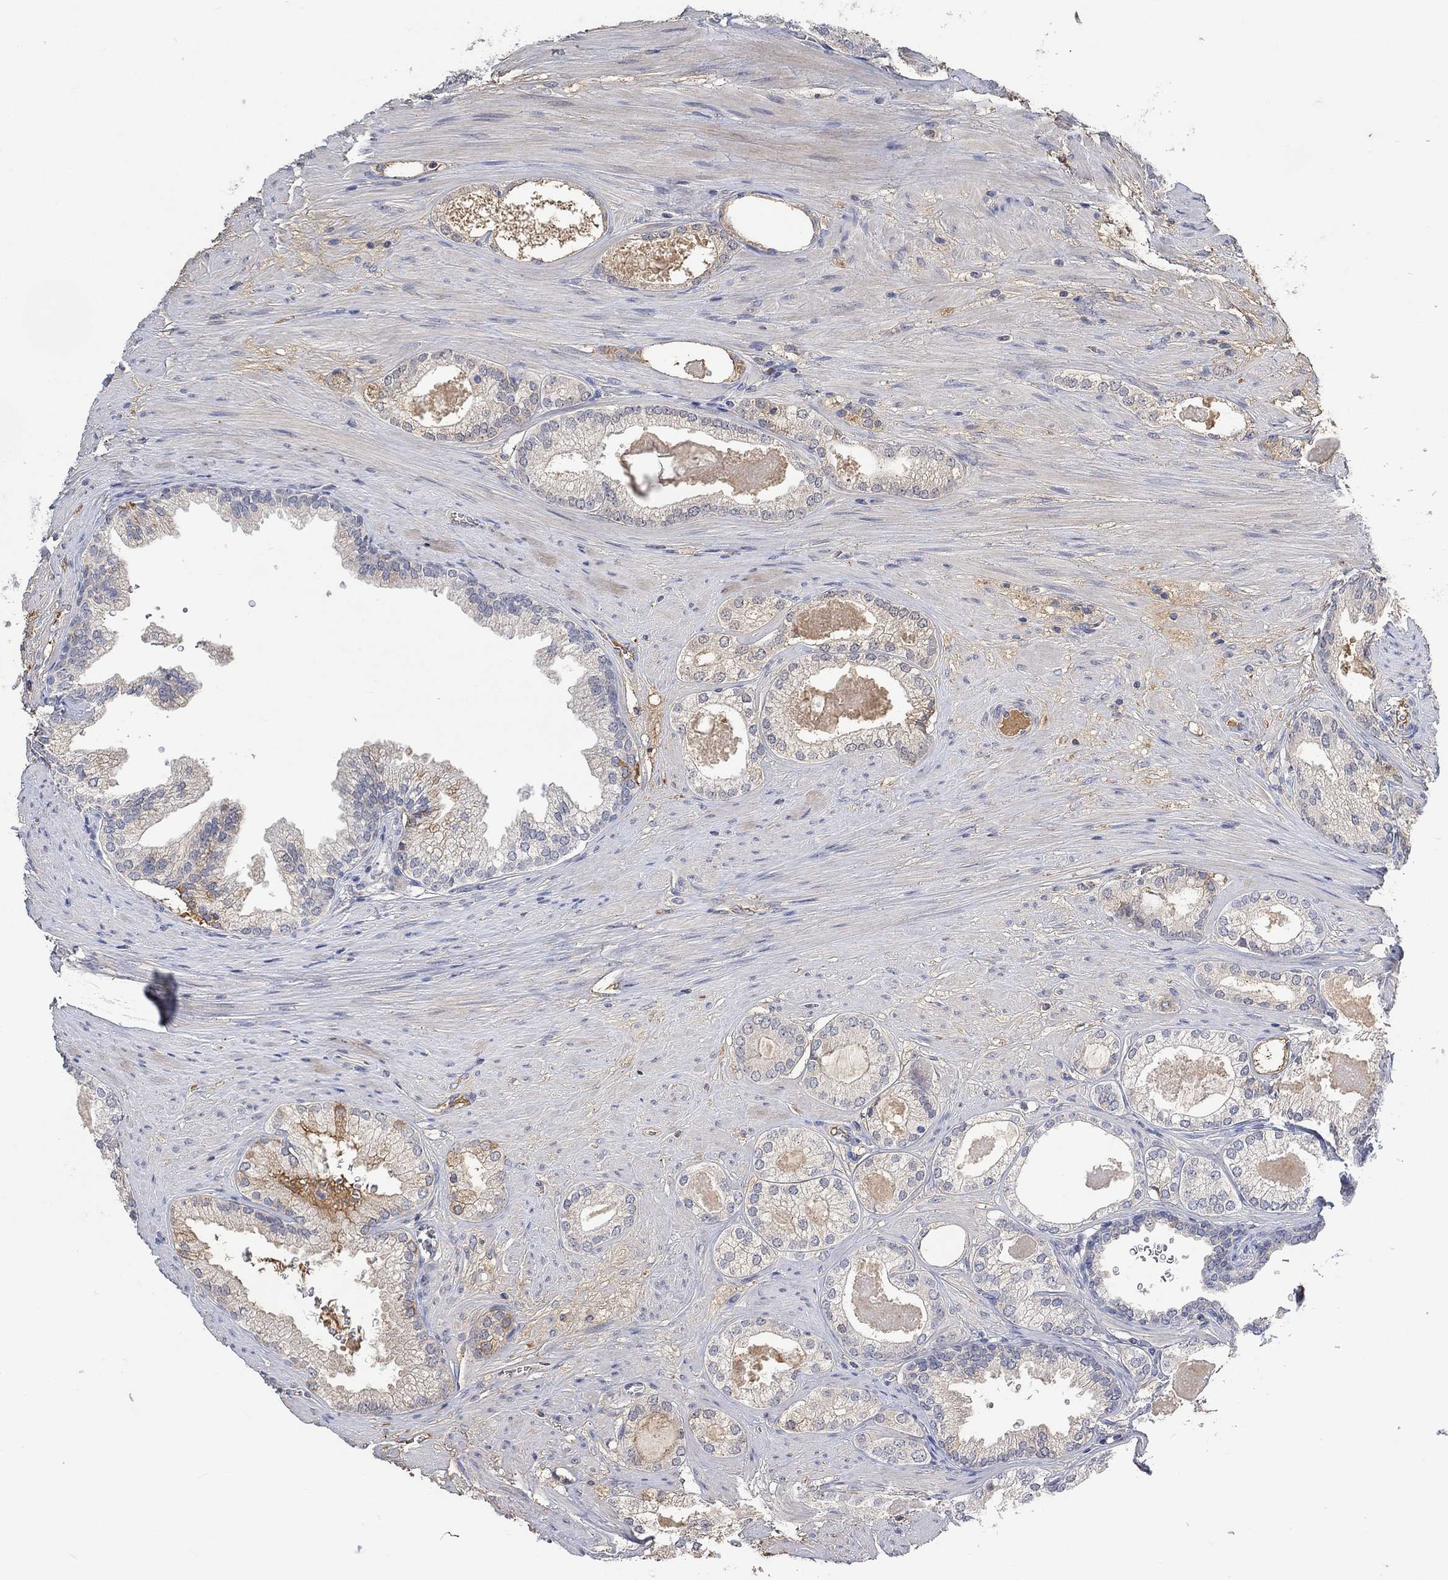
{"staining": {"intensity": "negative", "quantity": "none", "location": "none"}, "tissue": "prostate cancer", "cell_type": "Tumor cells", "image_type": "cancer", "snomed": [{"axis": "morphology", "description": "Adenocarcinoma, High grade"}, {"axis": "topography", "description": "Prostate and seminal vesicle, NOS"}], "caption": "Tumor cells show no significant expression in prostate cancer (adenocarcinoma (high-grade)).", "gene": "MSTN", "patient": {"sex": "male", "age": 62}}